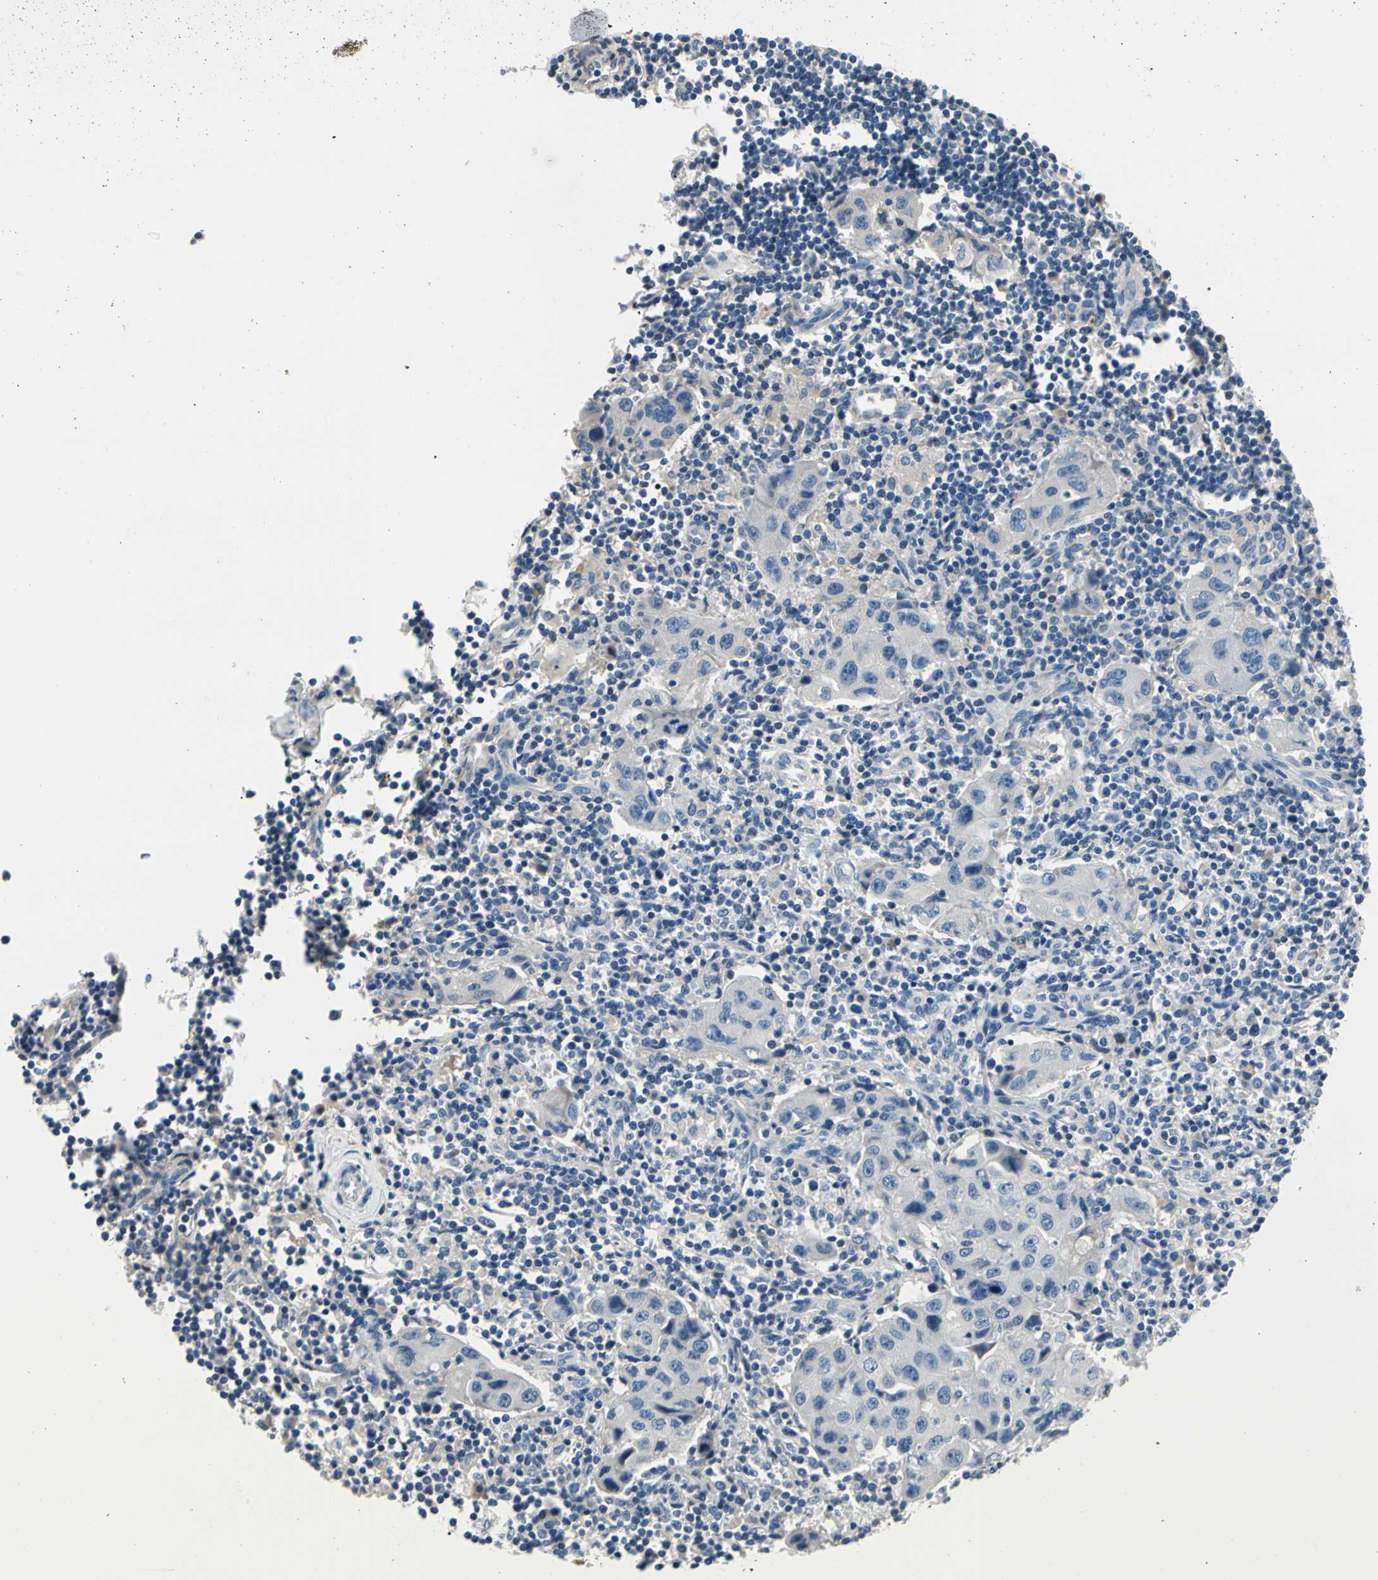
{"staining": {"intensity": "negative", "quantity": "none", "location": "none"}, "tissue": "lymph node", "cell_type": "Germinal center cells", "image_type": "normal", "snomed": [{"axis": "morphology", "description": "Normal tissue, NOS"}, {"axis": "morphology", "description": "Squamous cell carcinoma, metastatic, NOS"}, {"axis": "topography", "description": "Lymph node"}], "caption": "There is no significant staining in germinal center cells of lymph node. (DAB immunohistochemistry (IHC), high magnification).", "gene": "TGFBR3", "patient": {"sex": "female", "age": 53}}